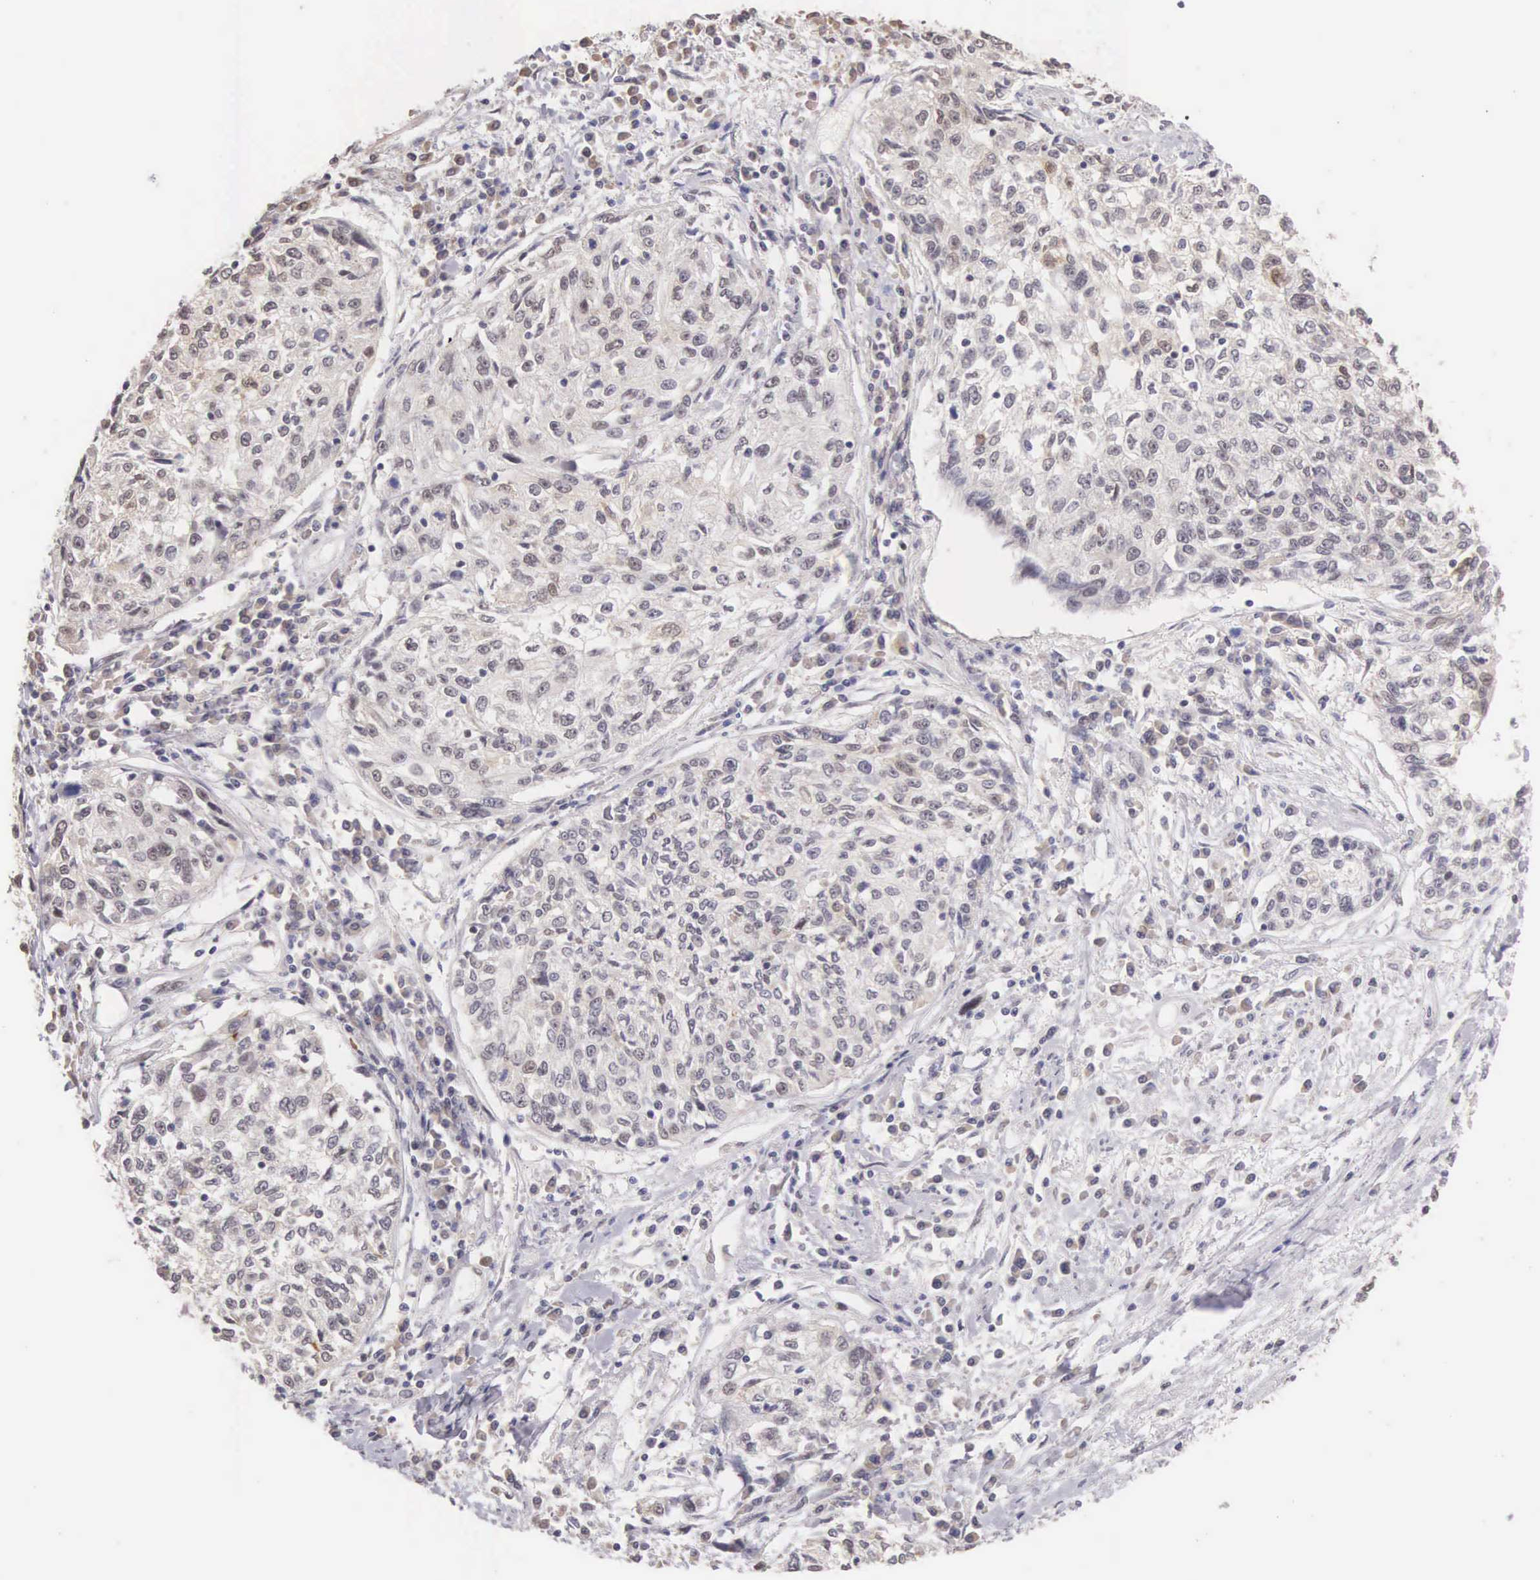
{"staining": {"intensity": "weak", "quantity": "<25%", "location": "cytoplasmic/membranous,nuclear"}, "tissue": "cervical cancer", "cell_type": "Tumor cells", "image_type": "cancer", "snomed": [{"axis": "morphology", "description": "Squamous cell carcinoma, NOS"}, {"axis": "topography", "description": "Cervix"}], "caption": "The image shows no staining of tumor cells in cervical squamous cell carcinoma.", "gene": "HMGXB4", "patient": {"sex": "female", "age": 57}}